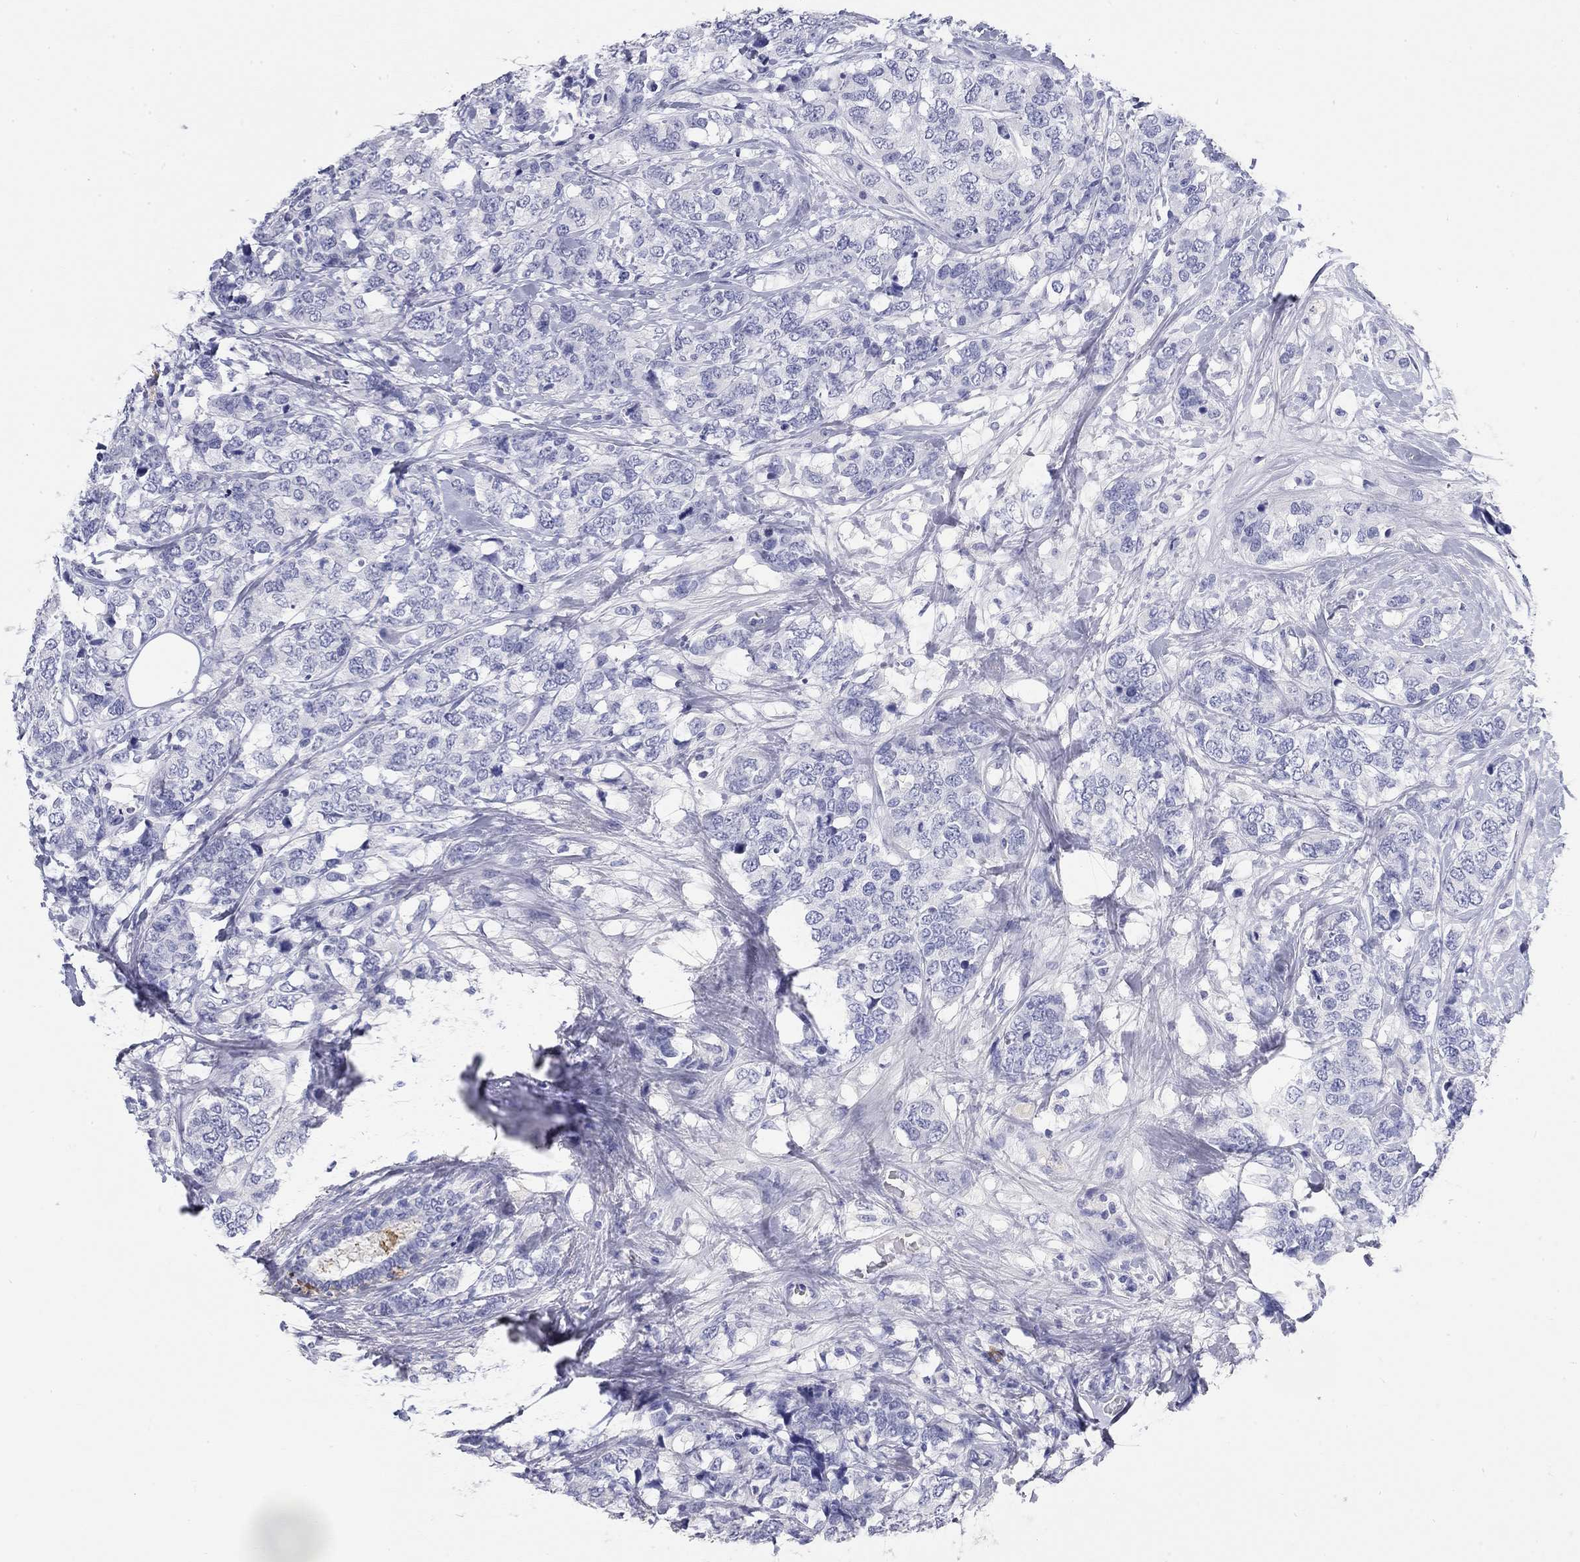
{"staining": {"intensity": "negative", "quantity": "none", "location": "none"}, "tissue": "breast cancer", "cell_type": "Tumor cells", "image_type": "cancer", "snomed": [{"axis": "morphology", "description": "Lobular carcinoma"}, {"axis": "topography", "description": "Breast"}], "caption": "Immunohistochemistry of lobular carcinoma (breast) demonstrates no positivity in tumor cells. (Stains: DAB (3,3'-diaminobenzidine) immunohistochemistry with hematoxylin counter stain, Microscopy: brightfield microscopy at high magnification).", "gene": "PHOX2B", "patient": {"sex": "female", "age": 59}}